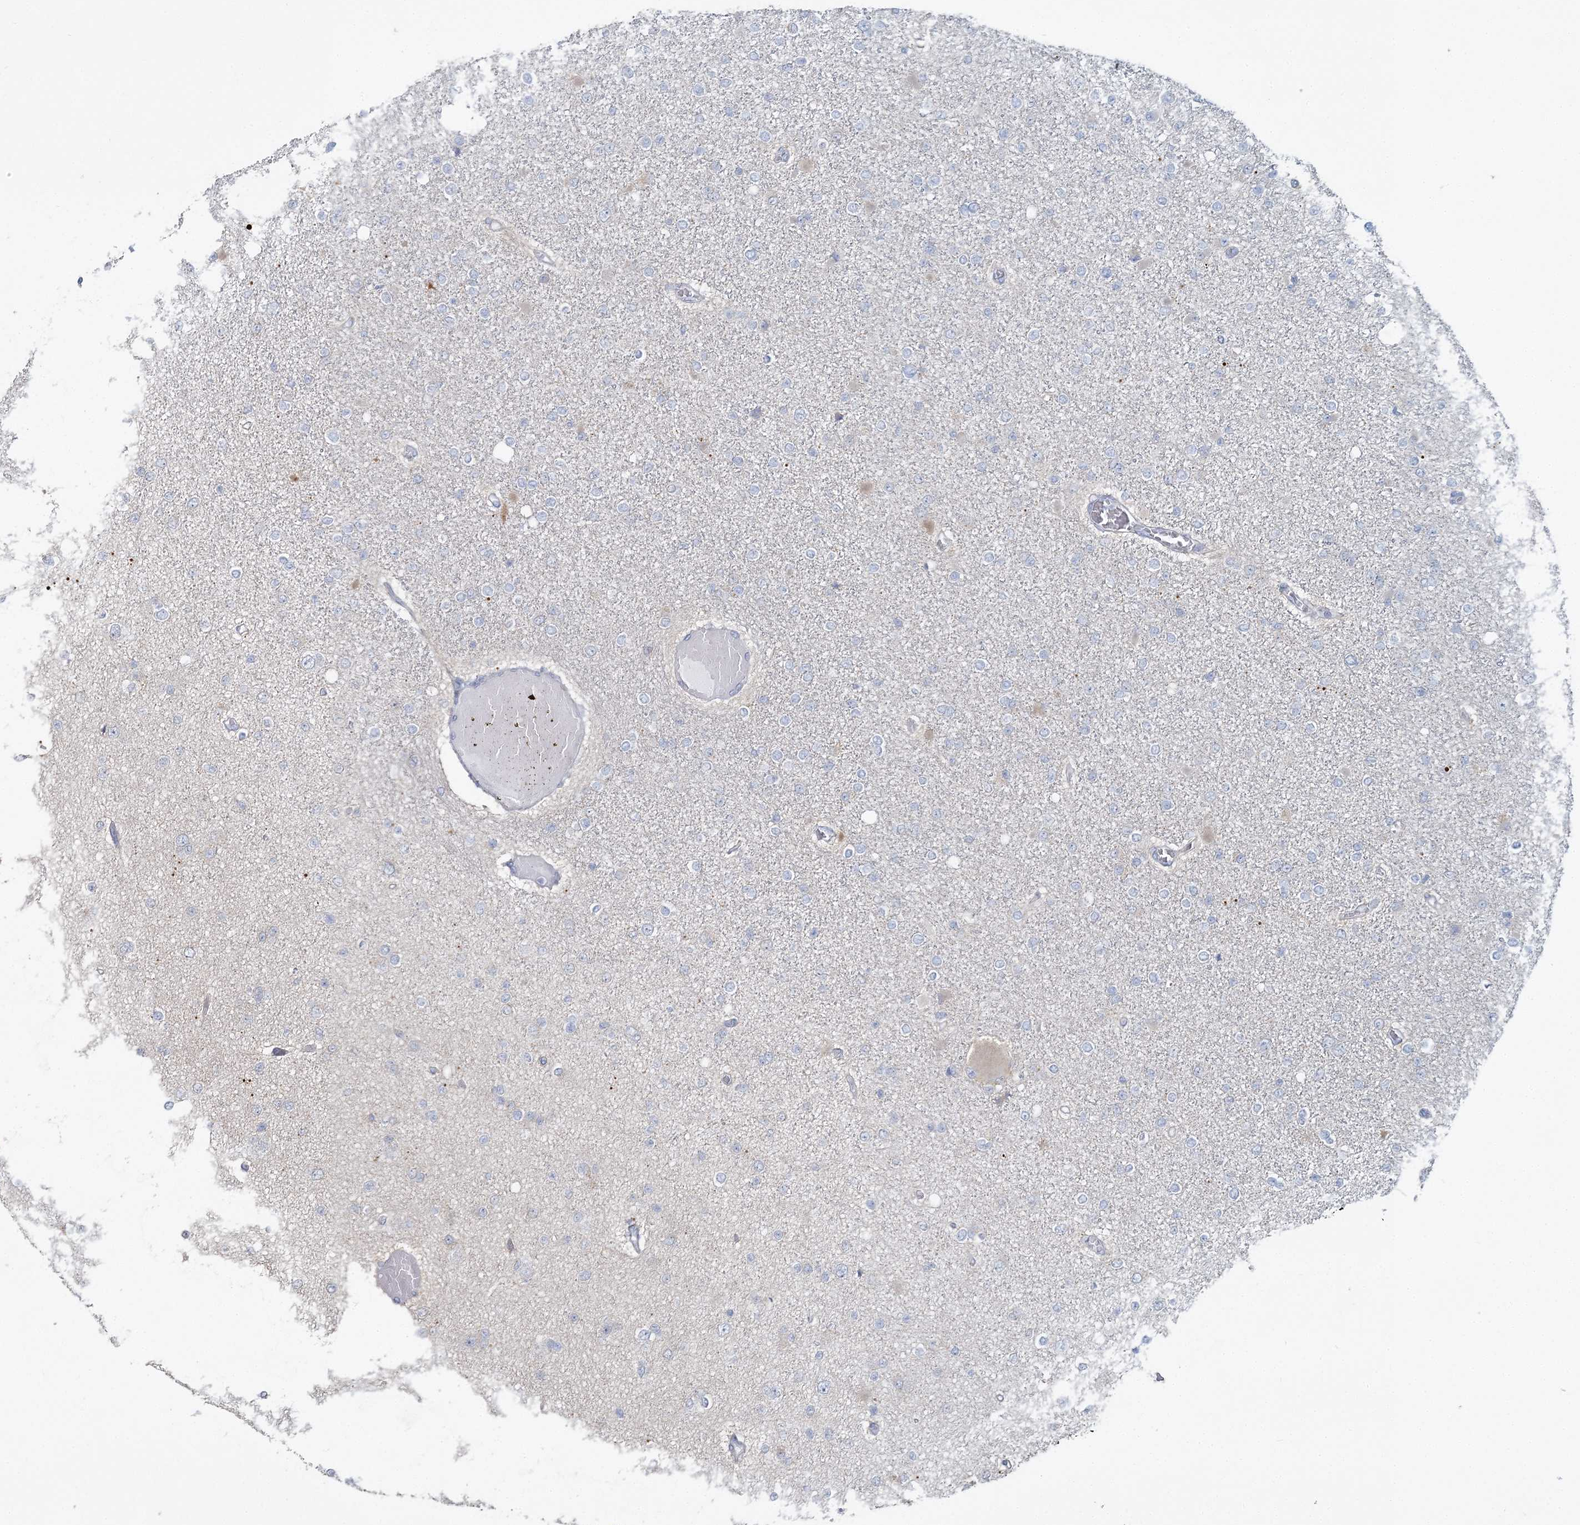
{"staining": {"intensity": "negative", "quantity": "none", "location": "none"}, "tissue": "glioma", "cell_type": "Tumor cells", "image_type": "cancer", "snomed": [{"axis": "morphology", "description": "Glioma, malignant, Low grade"}, {"axis": "topography", "description": "Brain"}], "caption": "A micrograph of glioma stained for a protein demonstrates no brown staining in tumor cells. The staining is performed using DAB brown chromogen with nuclei counter-stained in using hematoxylin.", "gene": "CMBL", "patient": {"sex": "female", "age": 22}}